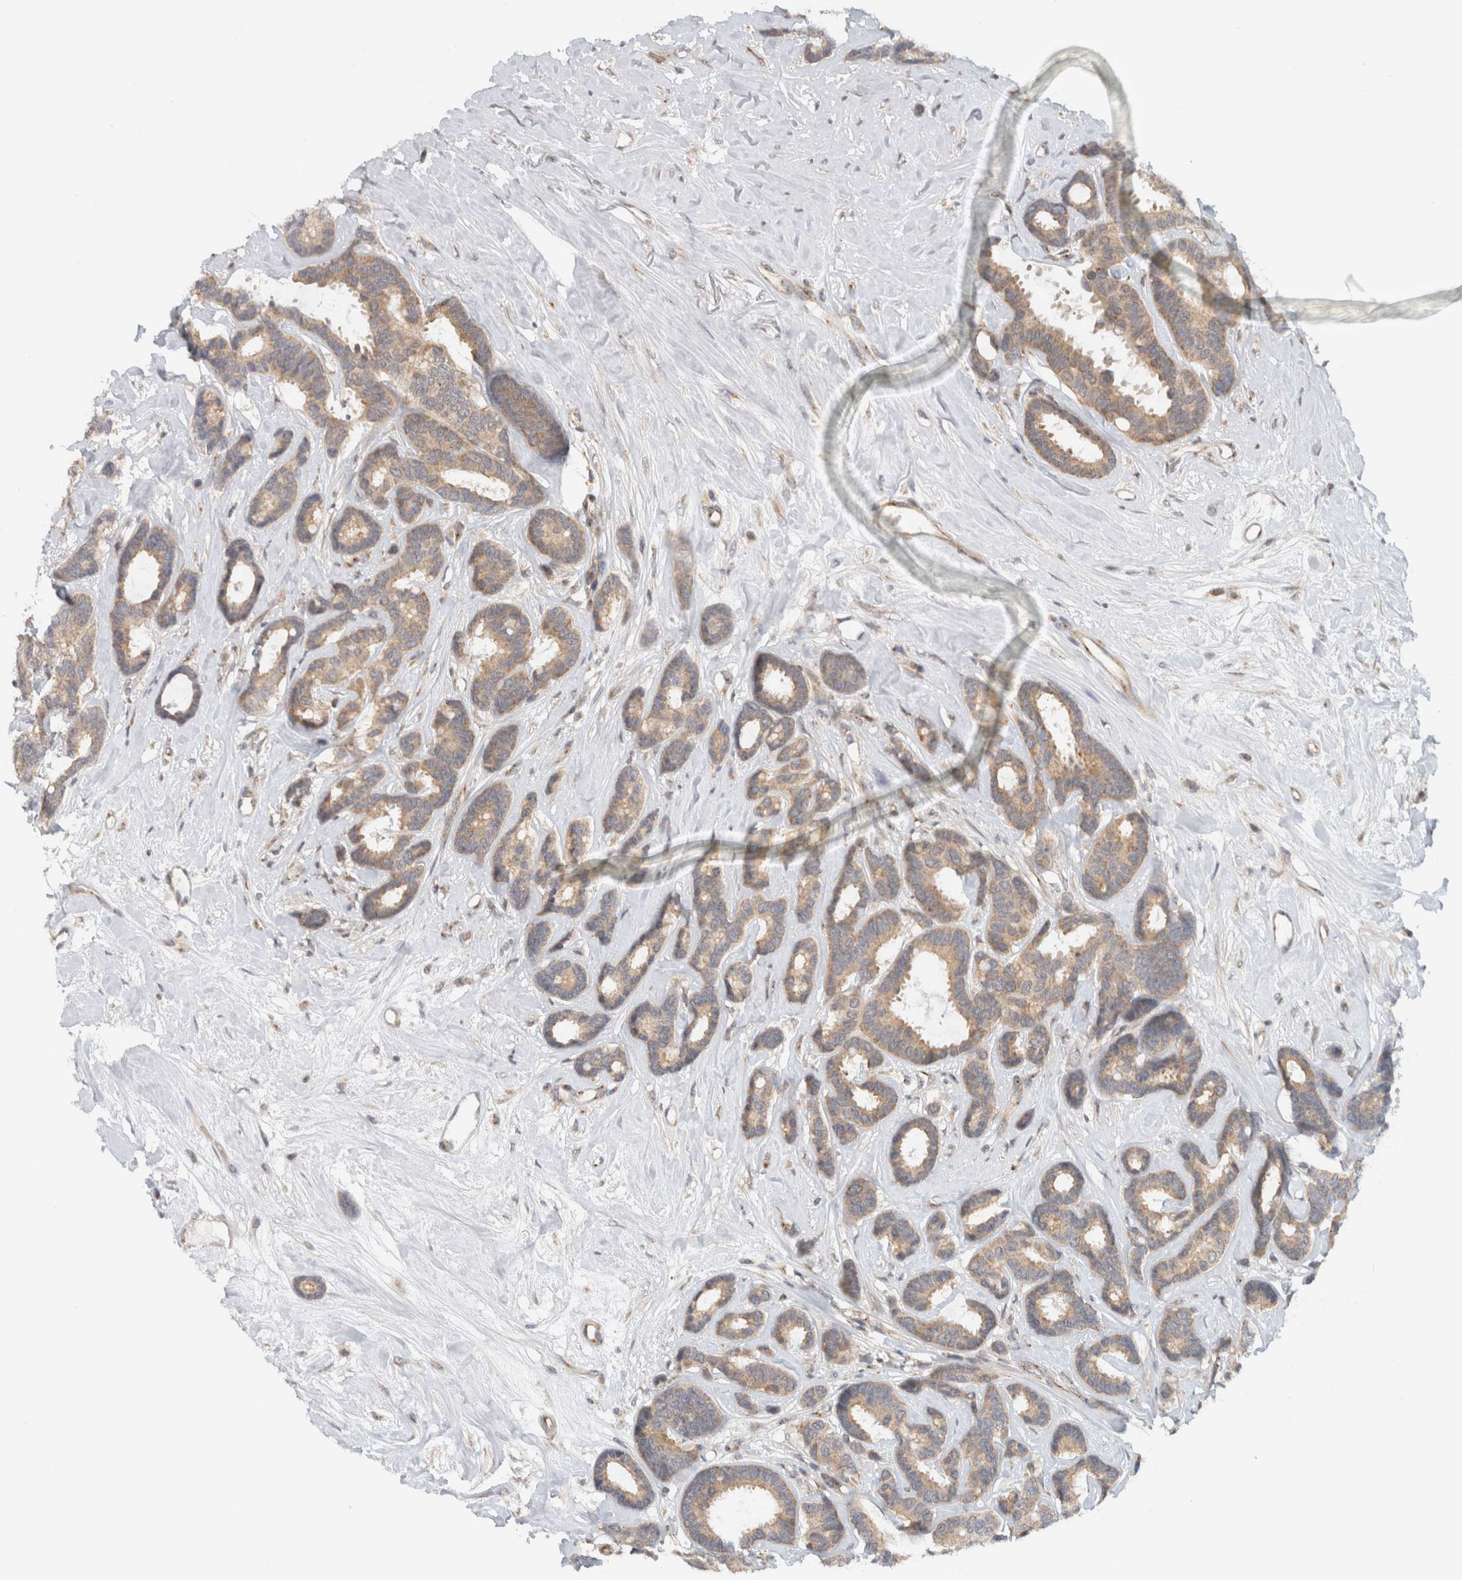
{"staining": {"intensity": "weak", "quantity": ">75%", "location": "cytoplasmic/membranous"}, "tissue": "breast cancer", "cell_type": "Tumor cells", "image_type": "cancer", "snomed": [{"axis": "morphology", "description": "Duct carcinoma"}, {"axis": "topography", "description": "Breast"}], "caption": "Tumor cells show low levels of weak cytoplasmic/membranous staining in about >75% of cells in breast cancer. The staining was performed using DAB (3,3'-diaminobenzidine), with brown indicating positive protein expression. Nuclei are stained blue with hematoxylin.", "gene": "CMC2", "patient": {"sex": "female", "age": 87}}